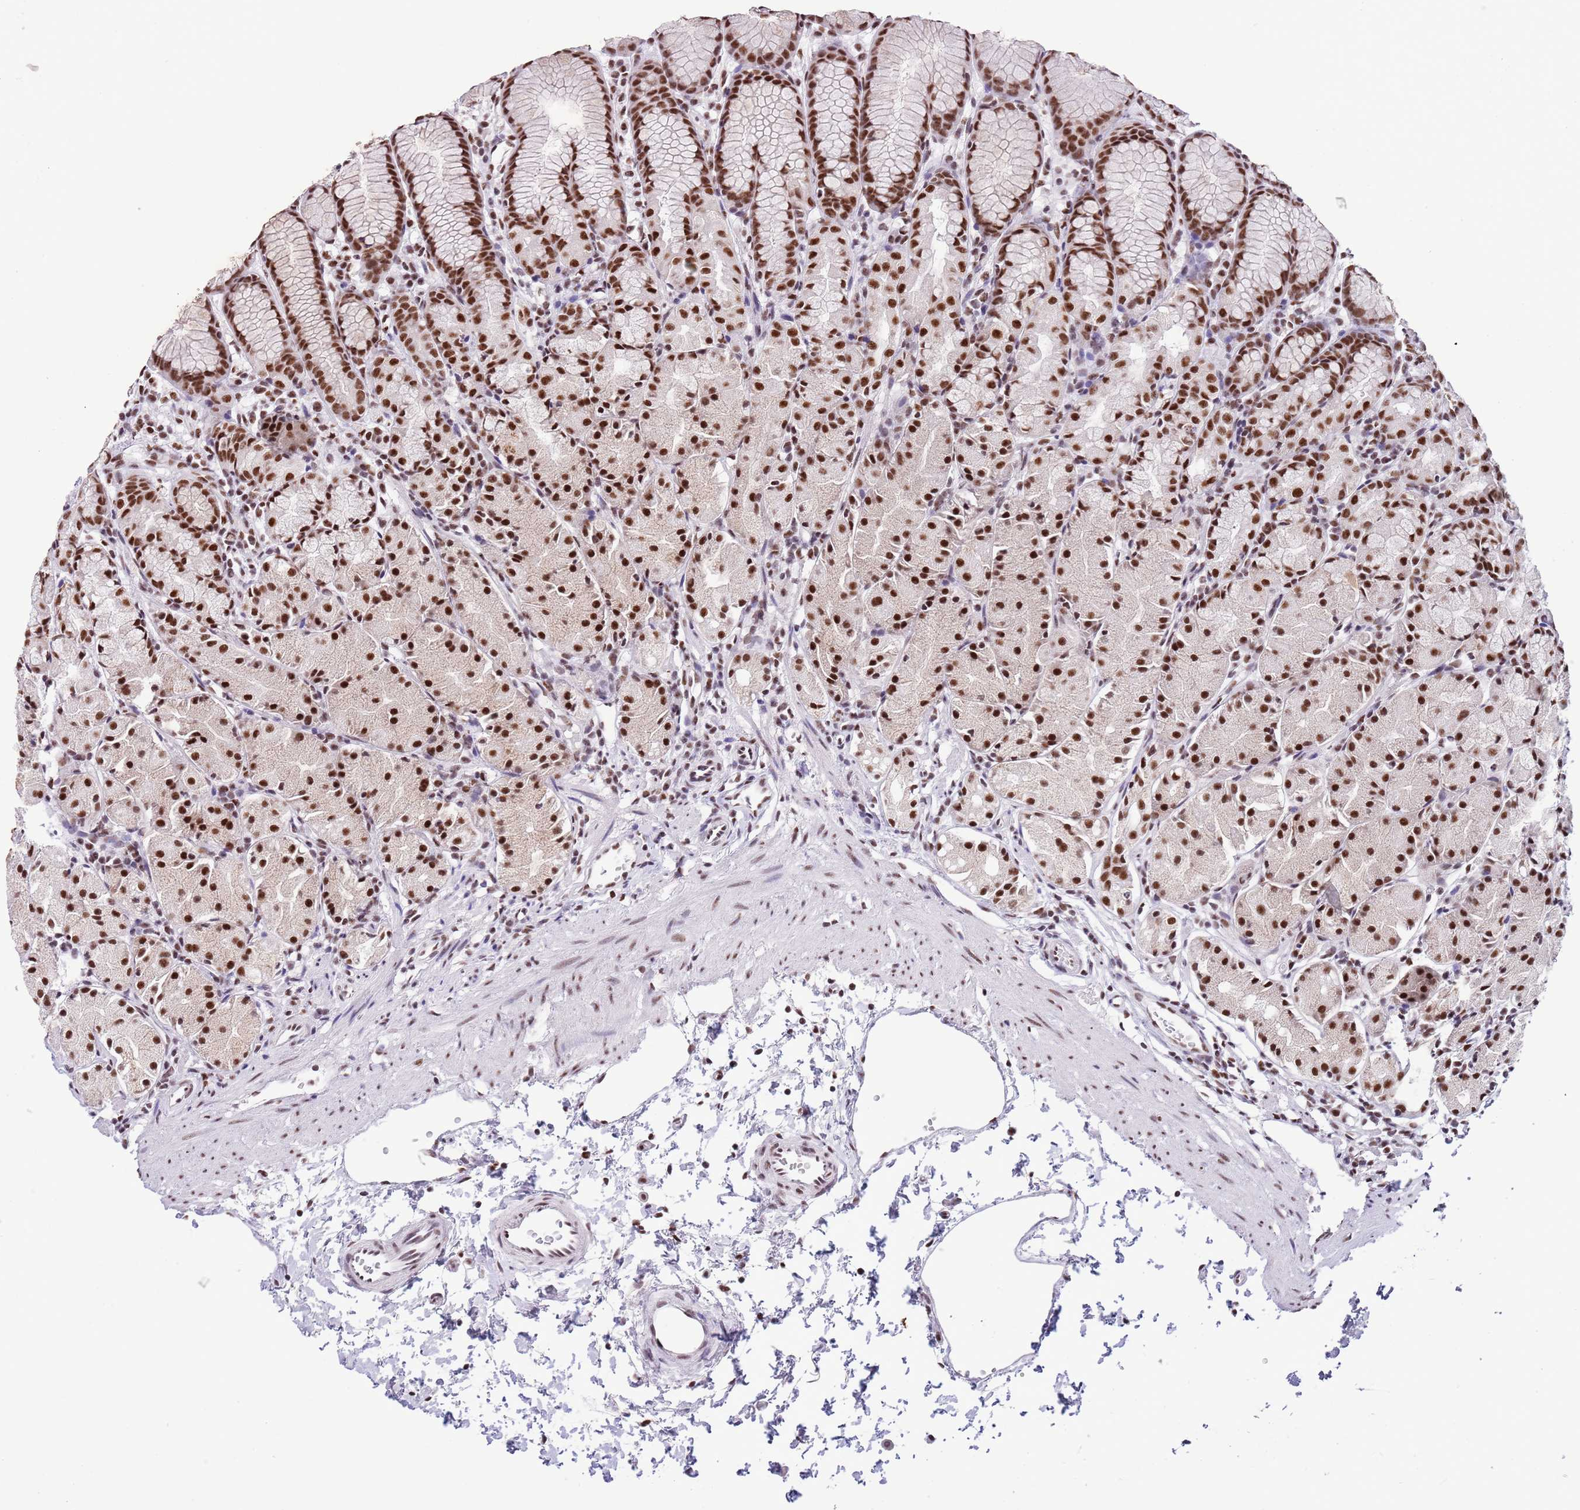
{"staining": {"intensity": "strong", "quantity": ">75%", "location": "nuclear"}, "tissue": "stomach", "cell_type": "Glandular cells", "image_type": "normal", "snomed": [{"axis": "morphology", "description": "Normal tissue, NOS"}, {"axis": "topography", "description": "Stomach, upper"}], "caption": "IHC of unremarkable stomach exhibits high levels of strong nuclear positivity in about >75% of glandular cells.", "gene": "SF3A2", "patient": {"sex": "male", "age": 47}}